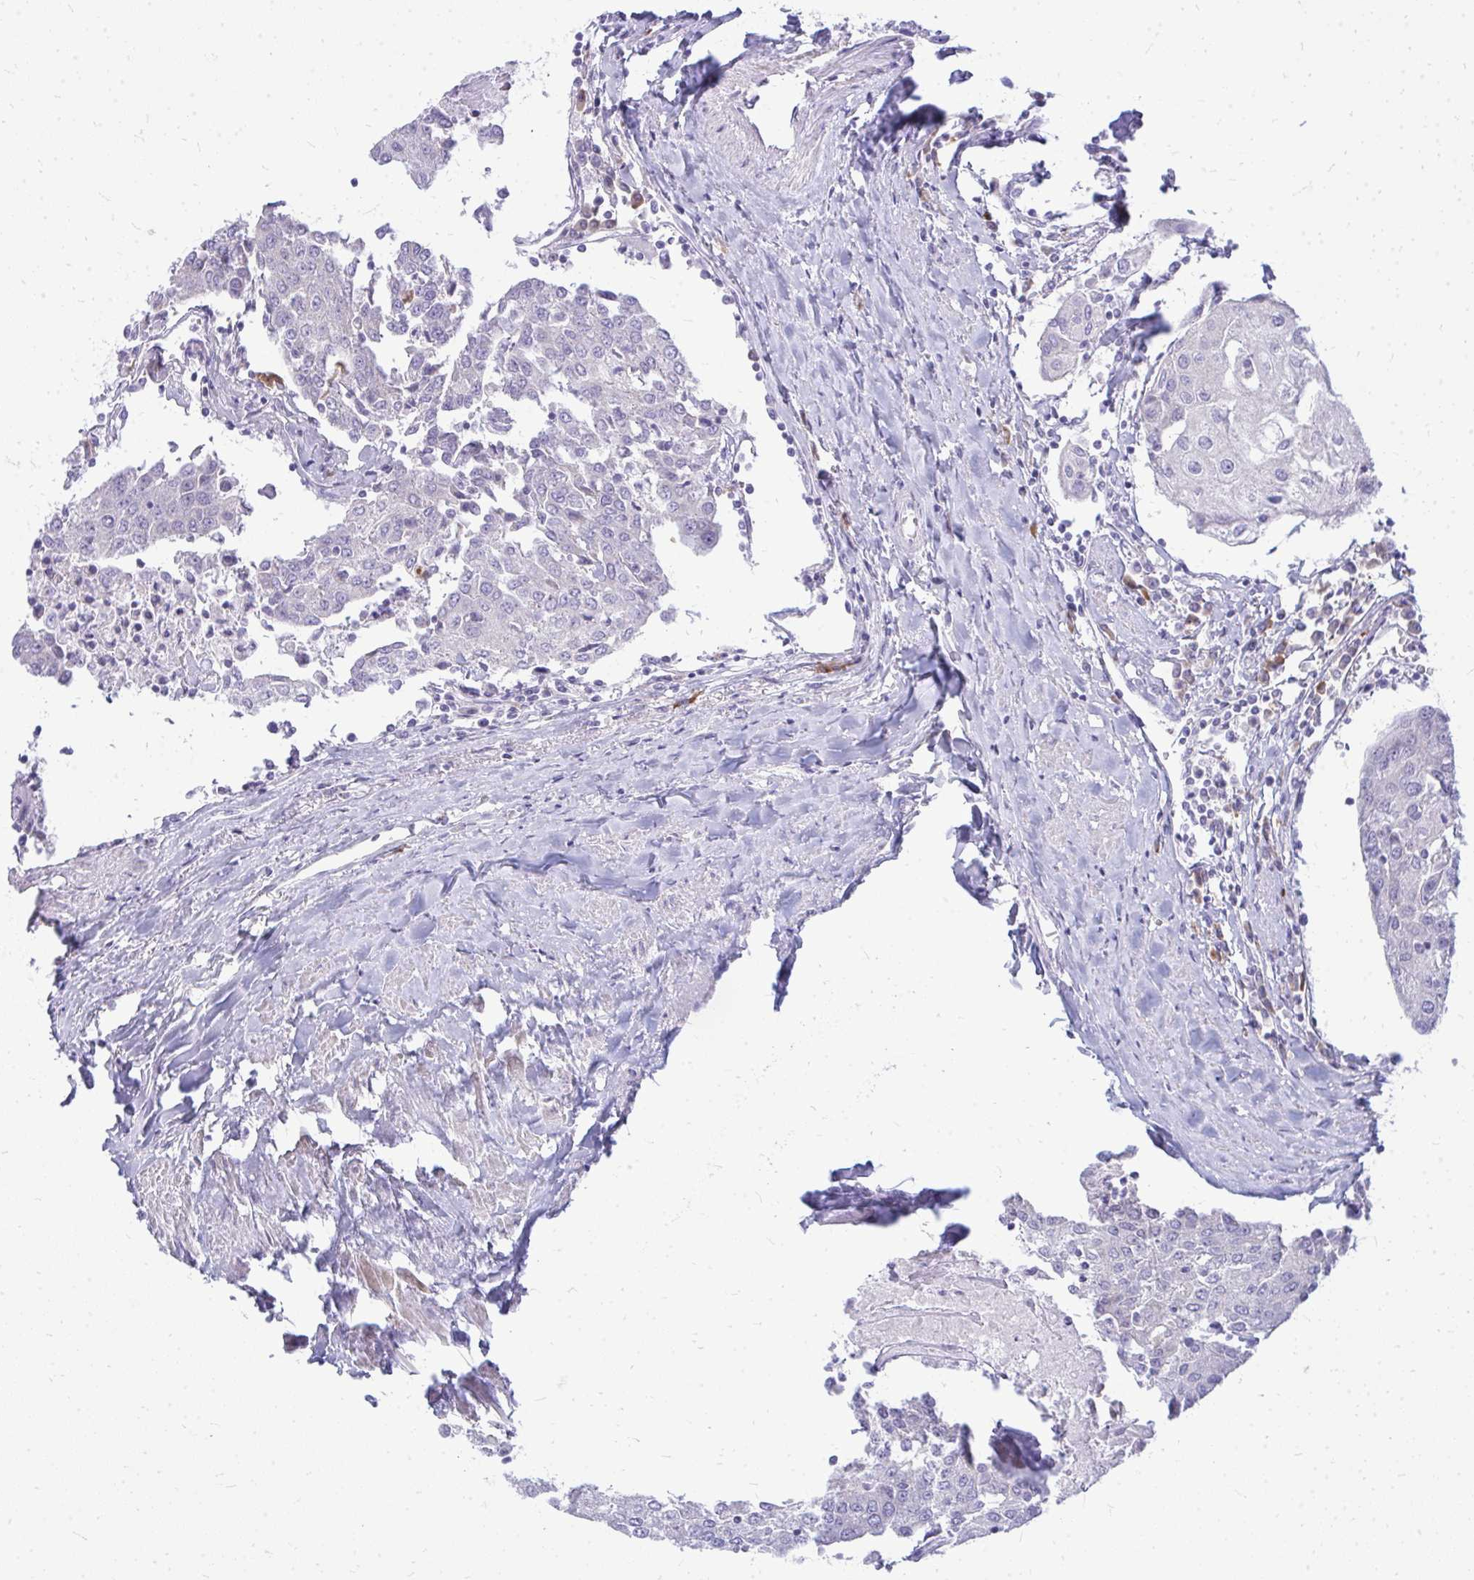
{"staining": {"intensity": "negative", "quantity": "none", "location": "none"}, "tissue": "urothelial cancer", "cell_type": "Tumor cells", "image_type": "cancer", "snomed": [{"axis": "morphology", "description": "Urothelial carcinoma, High grade"}, {"axis": "topography", "description": "Urinary bladder"}], "caption": "An immunohistochemistry (IHC) photomicrograph of urothelial carcinoma (high-grade) is shown. There is no staining in tumor cells of urothelial carcinoma (high-grade).", "gene": "TSPEAR", "patient": {"sex": "female", "age": 85}}